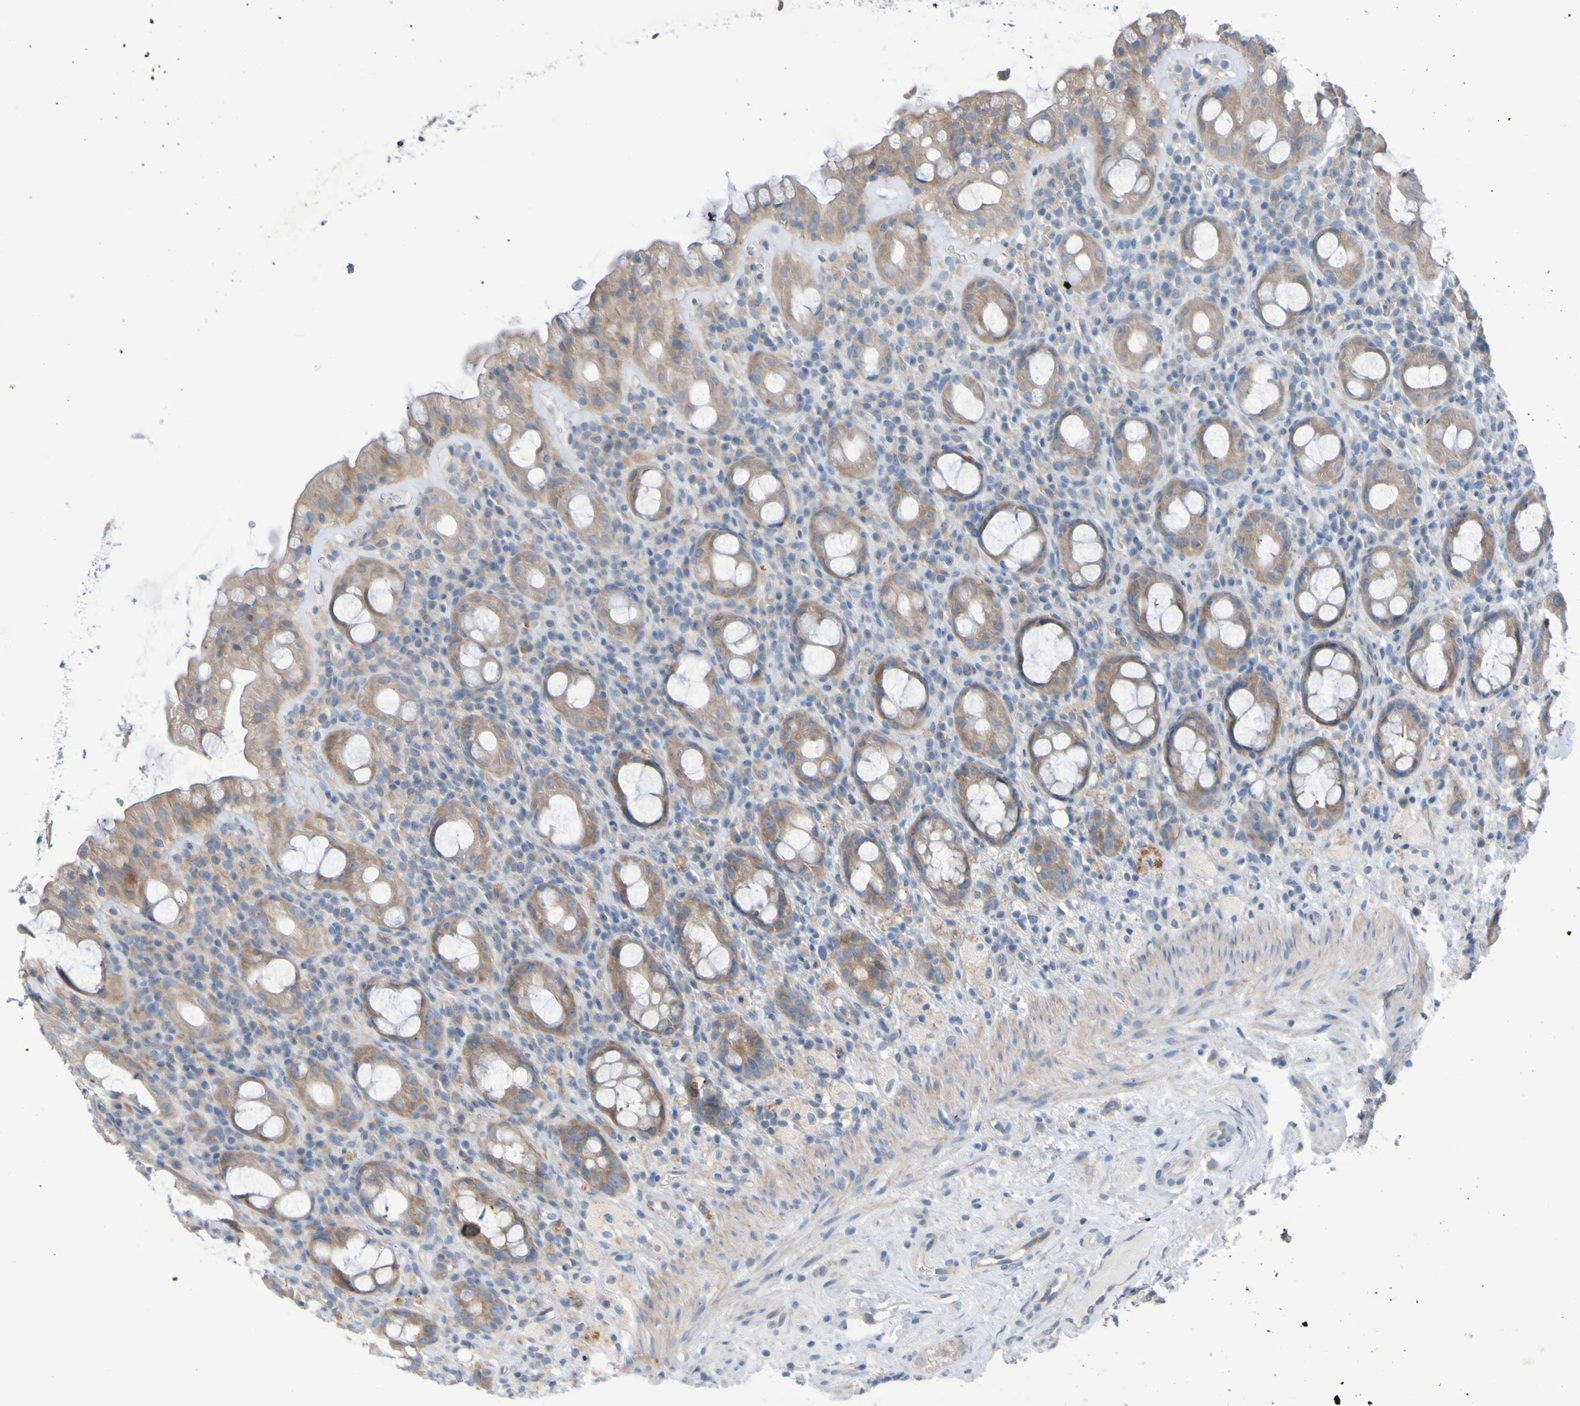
{"staining": {"intensity": "moderate", "quantity": ">75%", "location": "cytoplasmic/membranous"}, "tissue": "rectum", "cell_type": "Glandular cells", "image_type": "normal", "snomed": [{"axis": "morphology", "description": "Normal tissue, NOS"}, {"axis": "topography", "description": "Rectum"}], "caption": "Moderate cytoplasmic/membranous expression is present in about >75% of glandular cells in unremarkable rectum.", "gene": "NPRL3", "patient": {"sex": "male", "age": 44}}